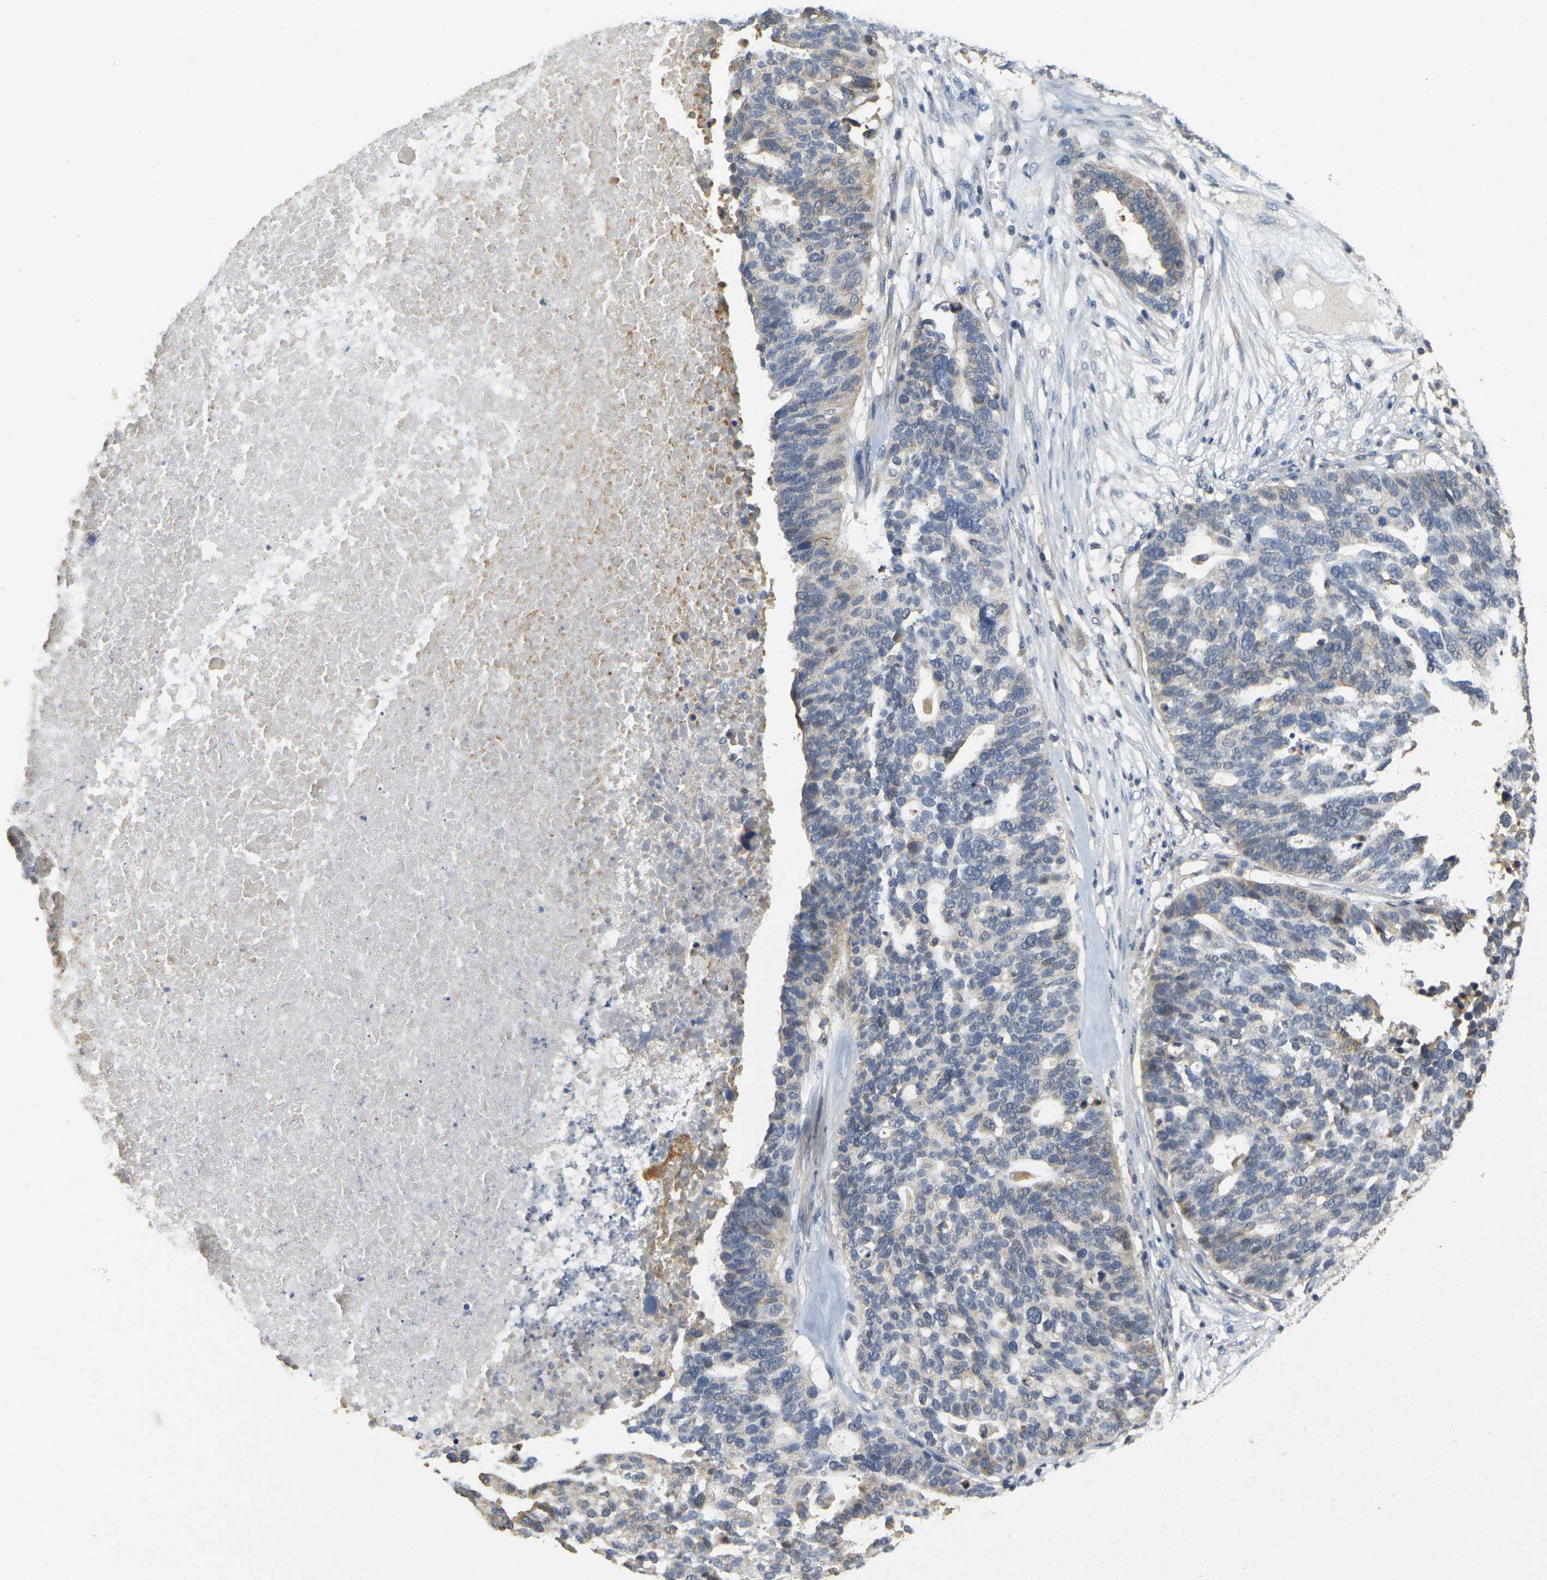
{"staining": {"intensity": "weak", "quantity": "<25%", "location": "cytoplasmic/membranous"}, "tissue": "ovarian cancer", "cell_type": "Tumor cells", "image_type": "cancer", "snomed": [{"axis": "morphology", "description": "Cystadenocarcinoma, serous, NOS"}, {"axis": "topography", "description": "Ovary"}], "caption": "Histopathology image shows no significant protein expression in tumor cells of serous cystadenocarcinoma (ovarian).", "gene": "GDAP1", "patient": {"sex": "female", "age": 59}}